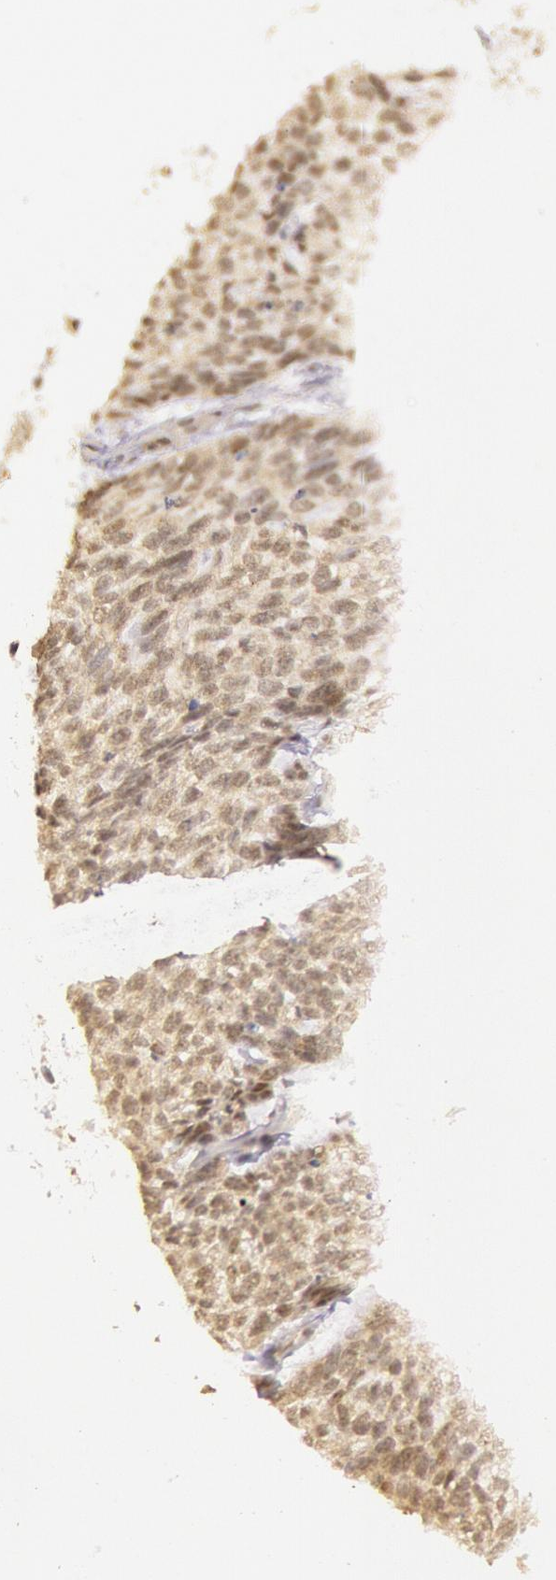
{"staining": {"intensity": "weak", "quantity": ">75%", "location": "cytoplasmic/membranous"}, "tissue": "skin cancer", "cell_type": "Tumor cells", "image_type": "cancer", "snomed": [{"axis": "morphology", "description": "Basal cell carcinoma"}, {"axis": "topography", "description": "Skin"}], "caption": "Tumor cells show low levels of weak cytoplasmic/membranous staining in about >75% of cells in skin basal cell carcinoma.", "gene": "RTL10", "patient": {"sex": "female", "age": 89}}